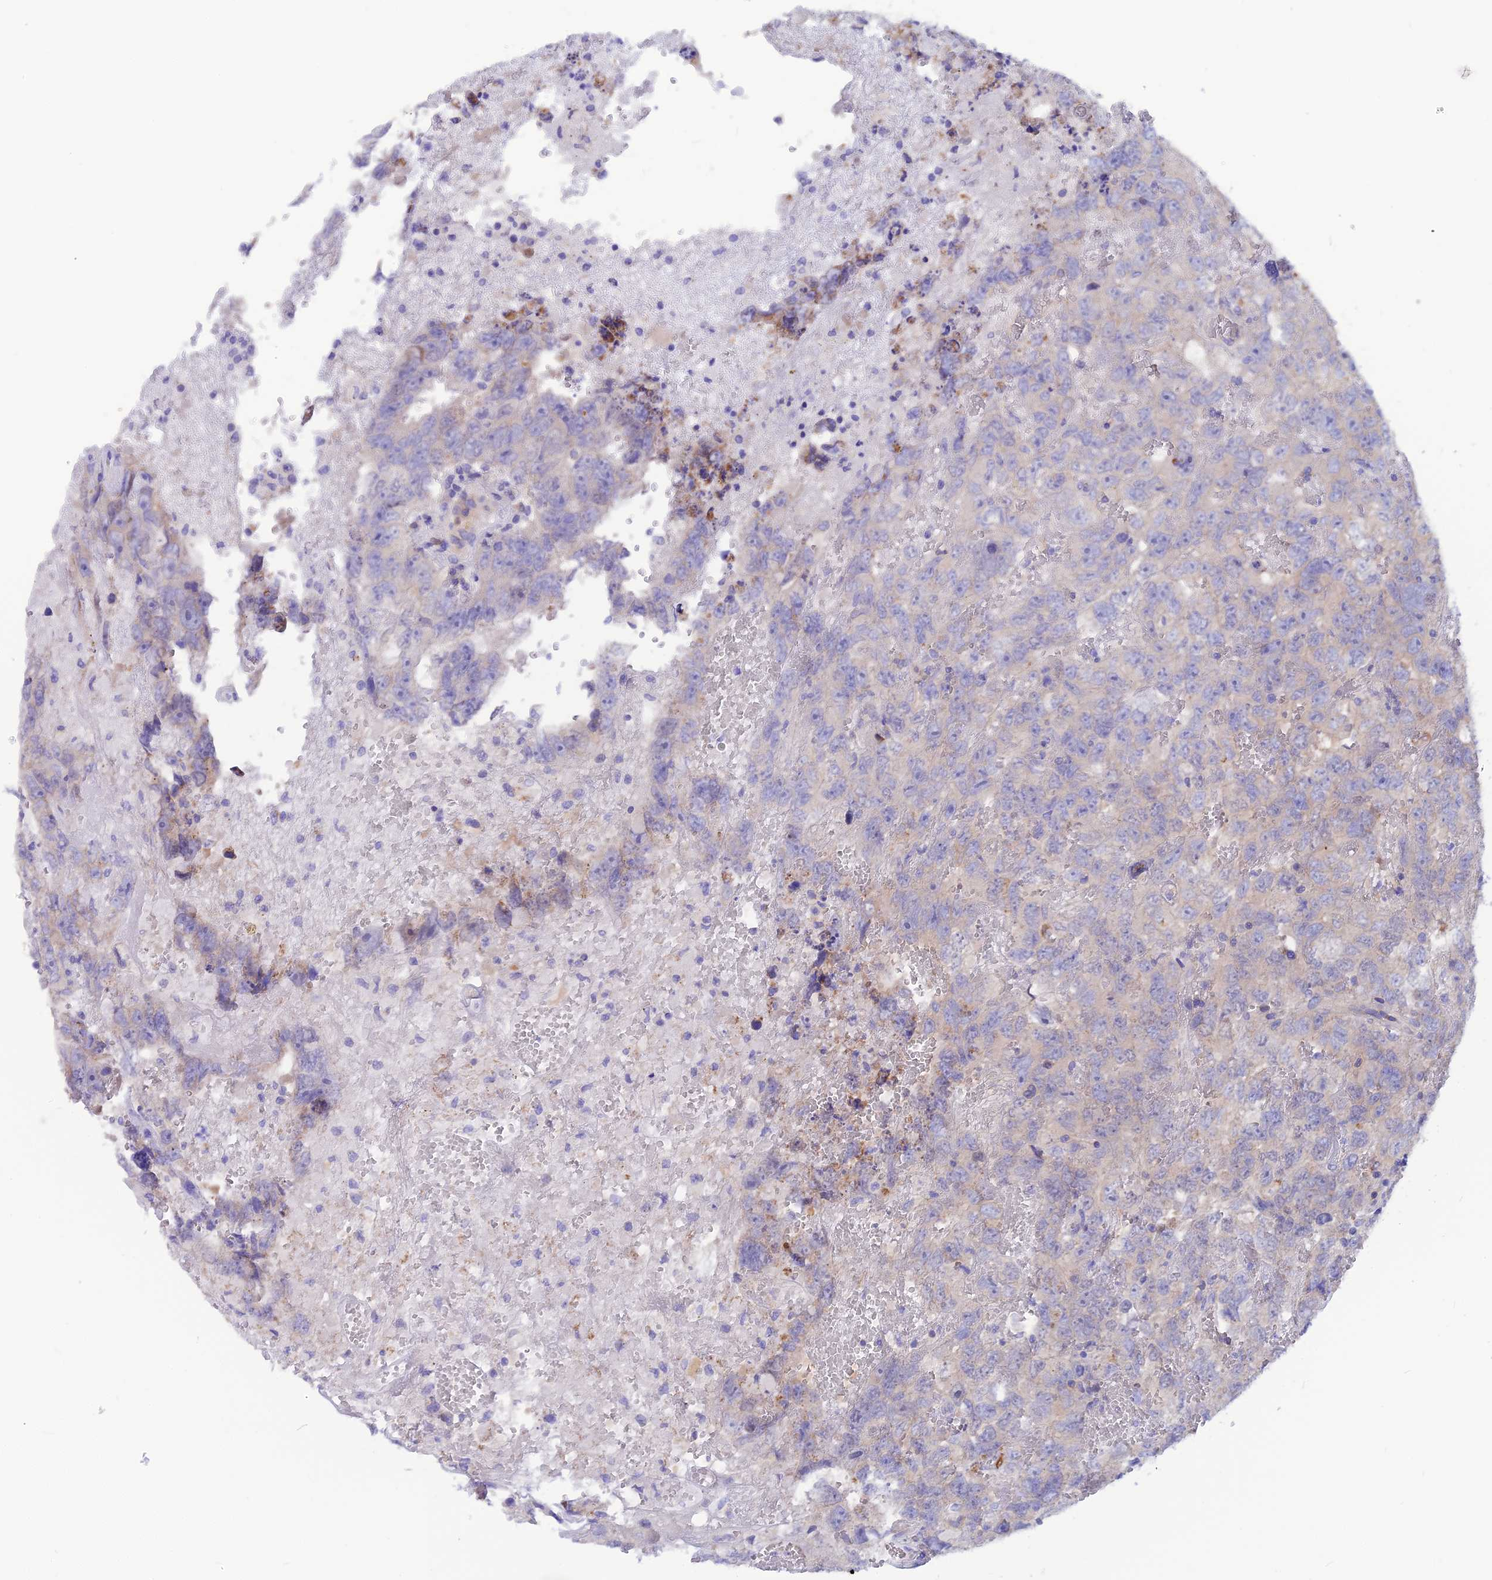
{"staining": {"intensity": "negative", "quantity": "none", "location": "none"}, "tissue": "testis cancer", "cell_type": "Tumor cells", "image_type": "cancer", "snomed": [{"axis": "morphology", "description": "Carcinoma, Embryonal, NOS"}, {"axis": "topography", "description": "Testis"}], "caption": "The micrograph shows no staining of tumor cells in testis cancer. Nuclei are stained in blue.", "gene": "LZTFL1", "patient": {"sex": "male", "age": 45}}